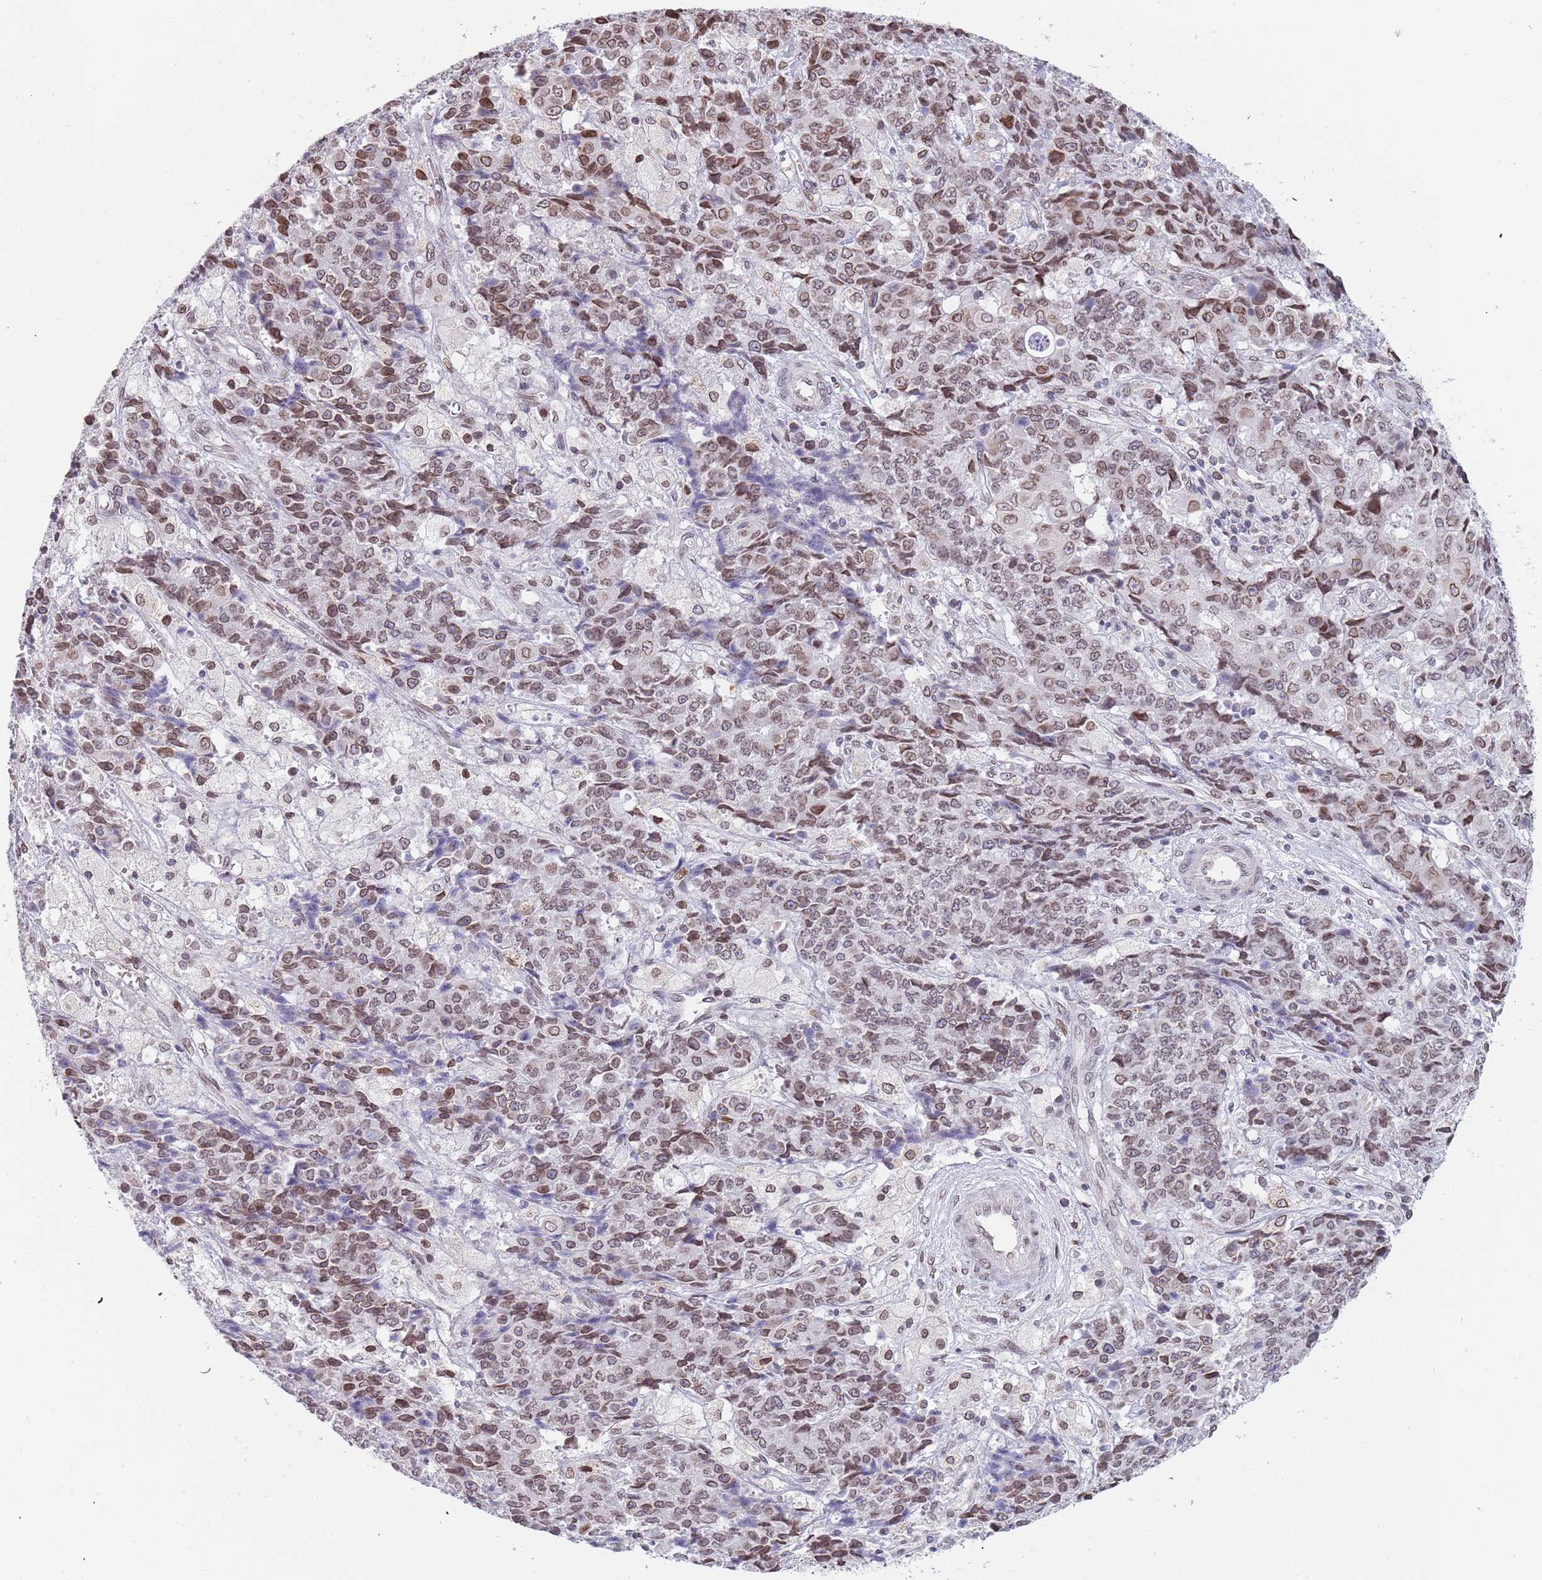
{"staining": {"intensity": "moderate", "quantity": ">75%", "location": "nuclear"}, "tissue": "ovarian cancer", "cell_type": "Tumor cells", "image_type": "cancer", "snomed": [{"axis": "morphology", "description": "Carcinoma, endometroid"}, {"axis": "topography", "description": "Ovary"}], "caption": "Approximately >75% of tumor cells in ovarian cancer reveal moderate nuclear protein positivity as visualized by brown immunohistochemical staining.", "gene": "KLHDC2", "patient": {"sex": "female", "age": 42}}